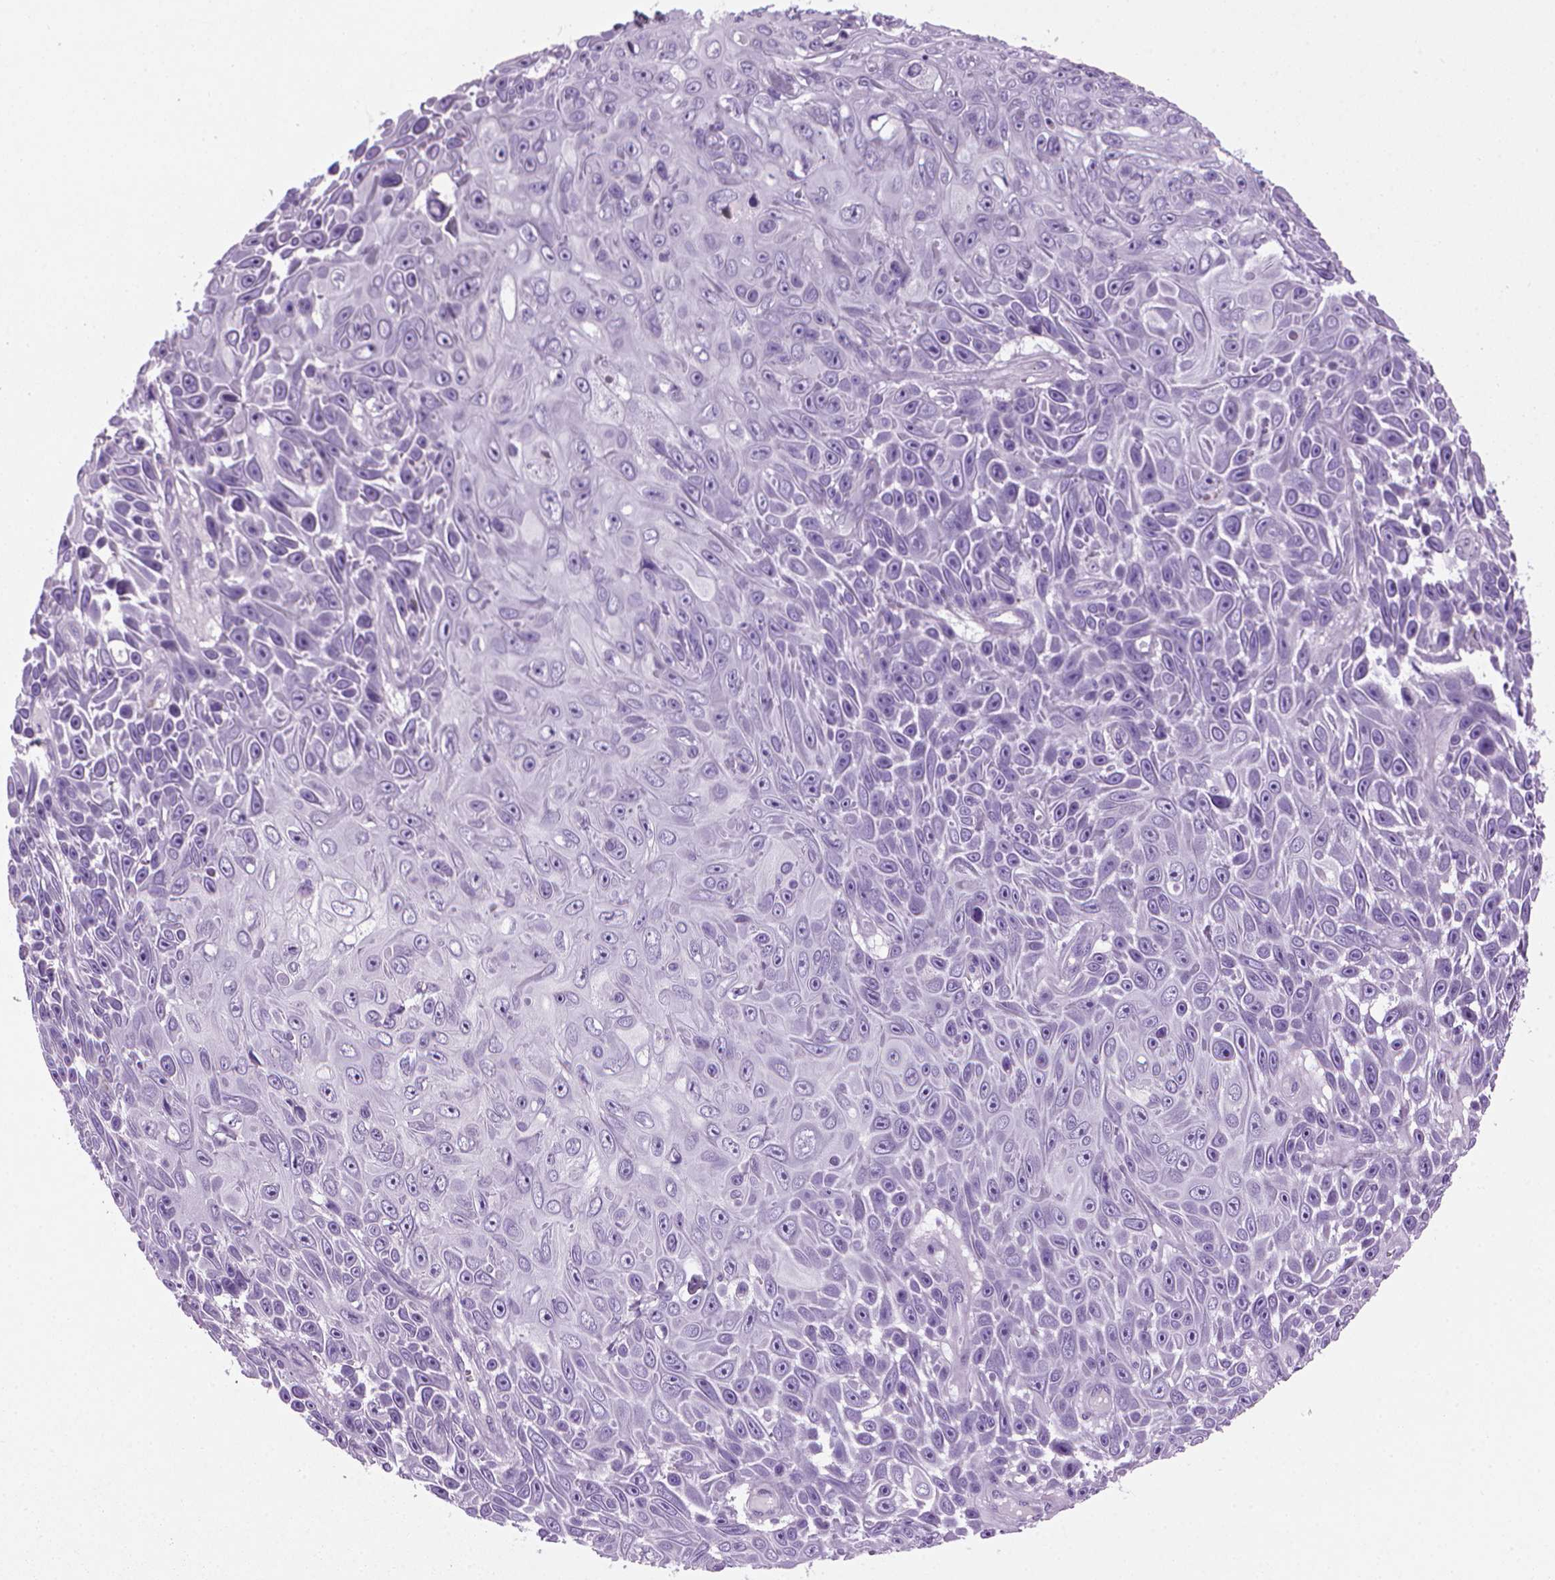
{"staining": {"intensity": "negative", "quantity": "none", "location": "none"}, "tissue": "skin cancer", "cell_type": "Tumor cells", "image_type": "cancer", "snomed": [{"axis": "morphology", "description": "Squamous cell carcinoma, NOS"}, {"axis": "topography", "description": "Skin"}], "caption": "Immunohistochemical staining of human skin squamous cell carcinoma demonstrates no significant staining in tumor cells. (IHC, brightfield microscopy, high magnification).", "gene": "MZB1", "patient": {"sex": "male", "age": 82}}